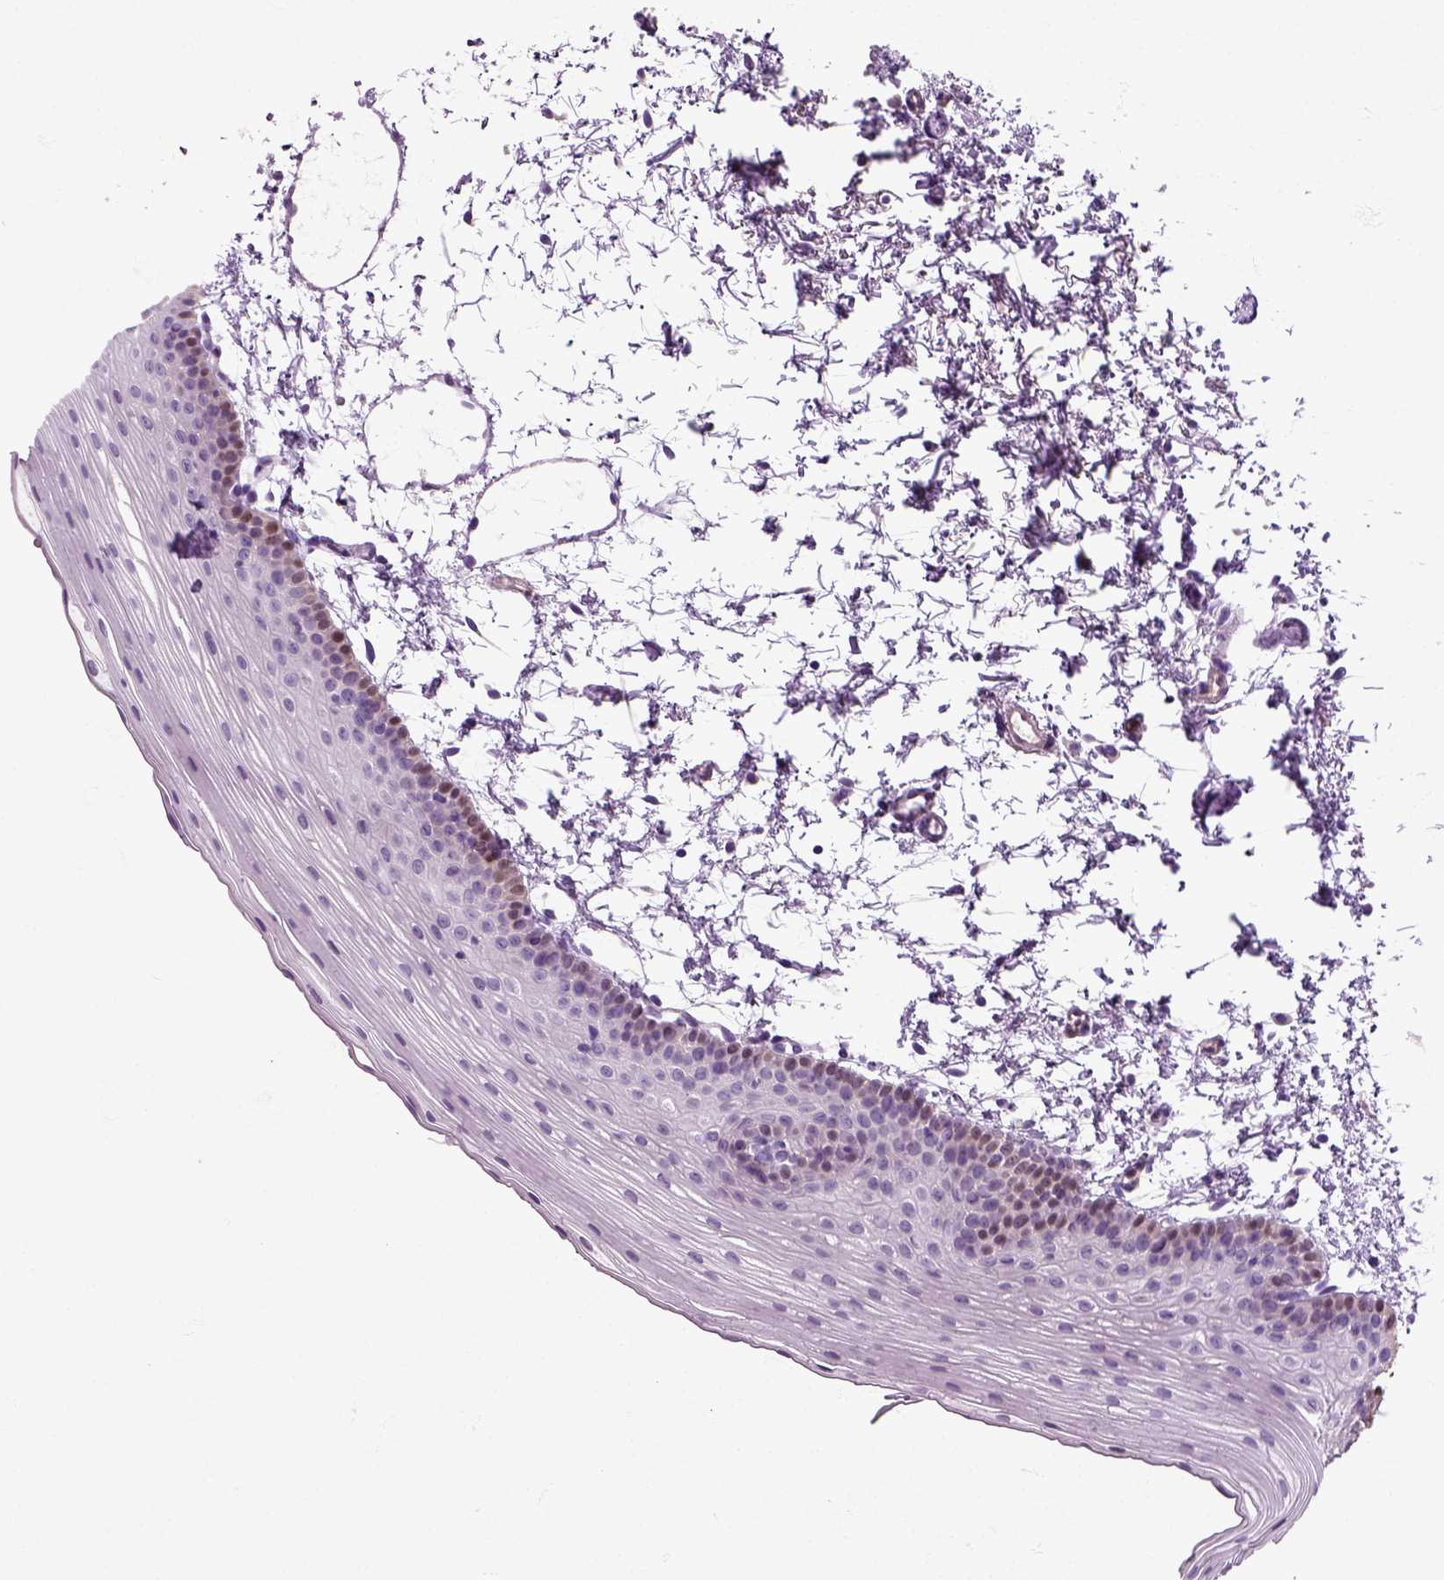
{"staining": {"intensity": "moderate", "quantity": "<25%", "location": "cytoplasmic/membranous,nuclear"}, "tissue": "oral mucosa", "cell_type": "Squamous epithelial cells", "image_type": "normal", "snomed": [{"axis": "morphology", "description": "Normal tissue, NOS"}, {"axis": "topography", "description": "Oral tissue"}], "caption": "The histopathology image displays immunohistochemical staining of benign oral mucosa. There is moderate cytoplasmic/membranous,nuclear expression is identified in about <25% of squamous epithelial cells.", "gene": "HSPA2", "patient": {"sex": "female", "age": 57}}